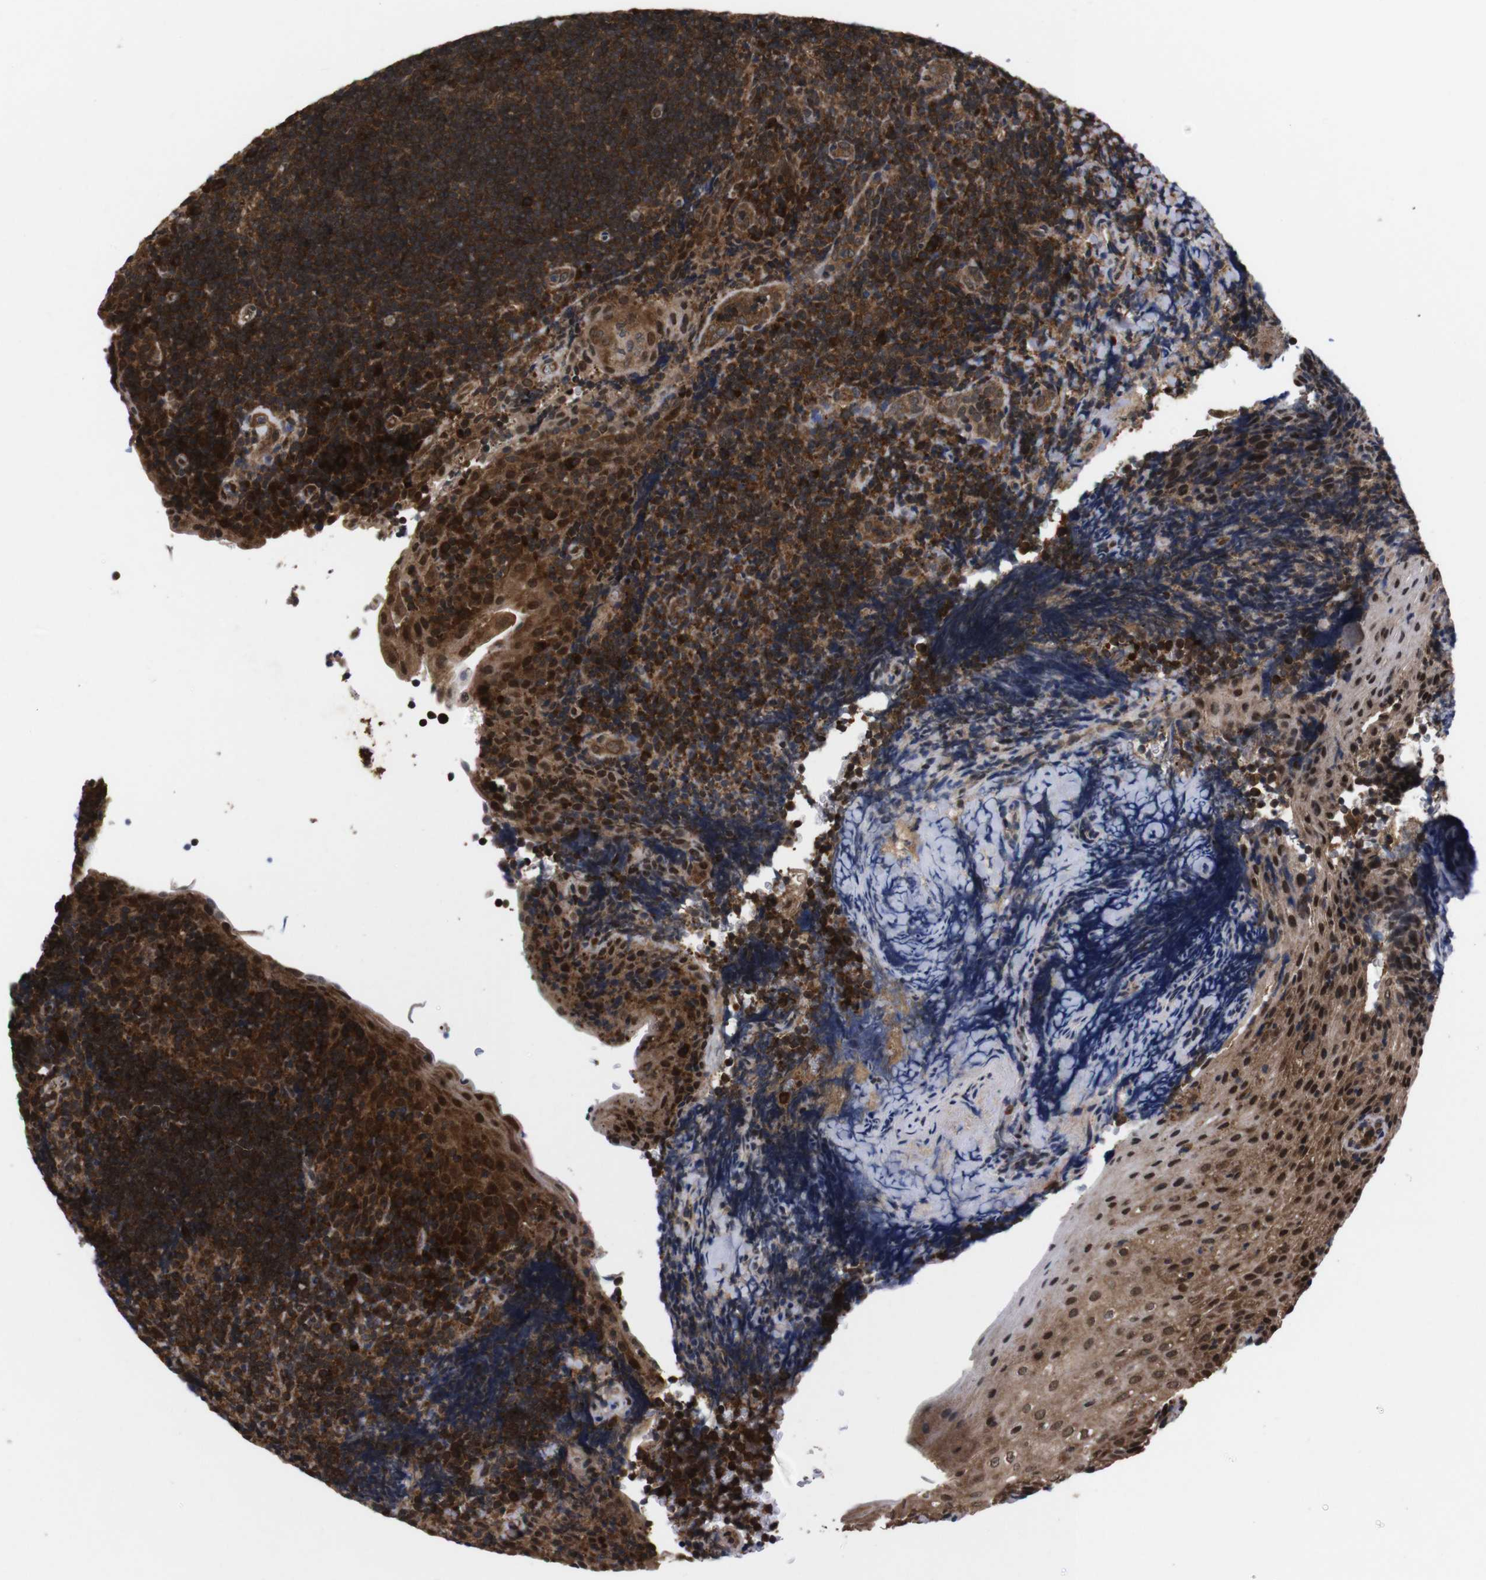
{"staining": {"intensity": "strong", "quantity": ">75%", "location": "cytoplasmic/membranous,nuclear"}, "tissue": "tonsil", "cell_type": "Germinal center cells", "image_type": "normal", "snomed": [{"axis": "morphology", "description": "Normal tissue, NOS"}, {"axis": "topography", "description": "Tonsil"}], "caption": "DAB (3,3'-diaminobenzidine) immunohistochemical staining of unremarkable human tonsil exhibits strong cytoplasmic/membranous,nuclear protein staining in about >75% of germinal center cells.", "gene": "UBQLN2", "patient": {"sex": "male", "age": 37}}